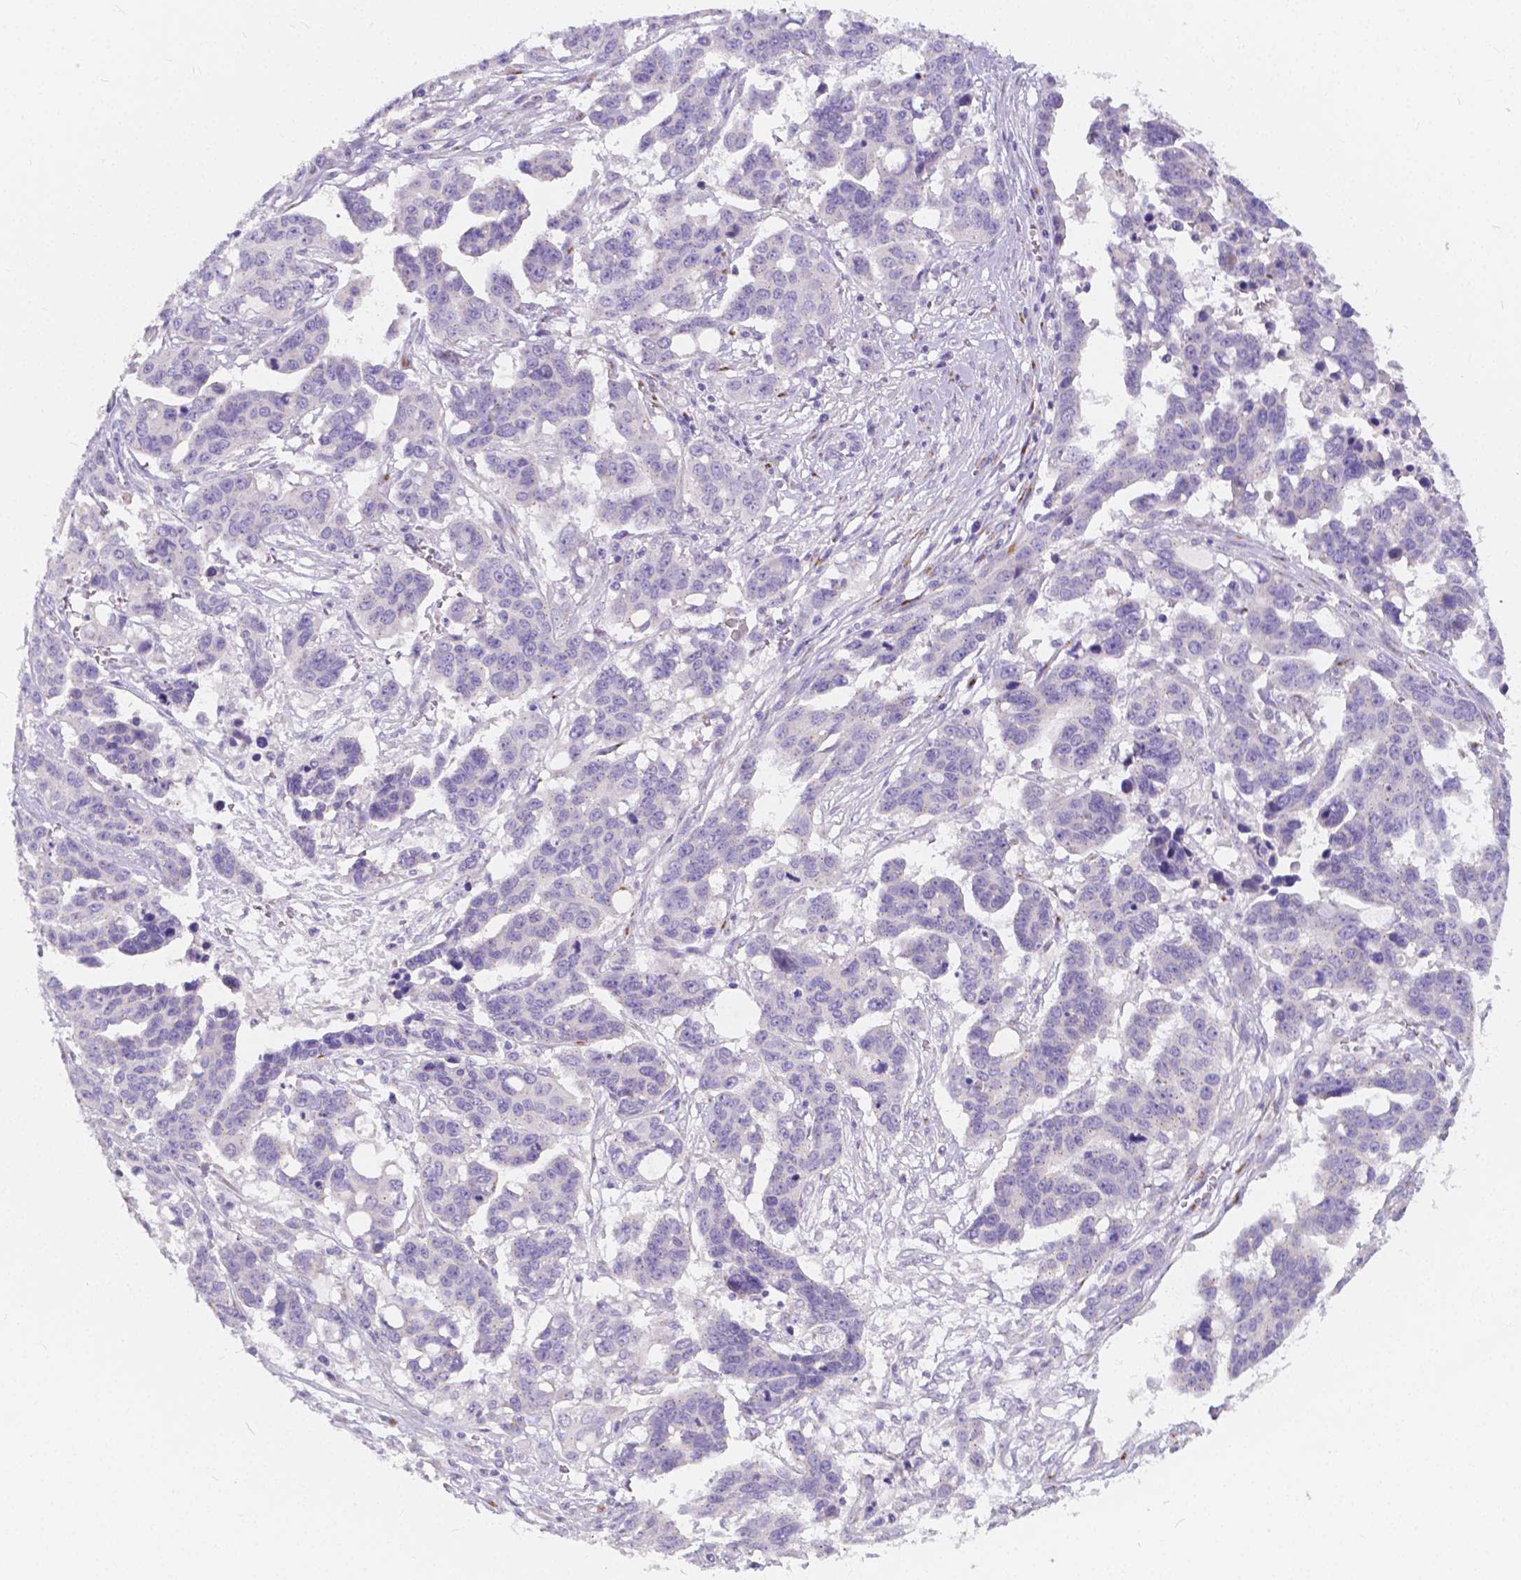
{"staining": {"intensity": "negative", "quantity": "none", "location": "none"}, "tissue": "ovarian cancer", "cell_type": "Tumor cells", "image_type": "cancer", "snomed": [{"axis": "morphology", "description": "Carcinoma, endometroid"}, {"axis": "topography", "description": "Ovary"}], "caption": "High power microscopy image of an immunohistochemistry photomicrograph of endometroid carcinoma (ovarian), revealing no significant expression in tumor cells.", "gene": "RNF186", "patient": {"sex": "female", "age": 78}}